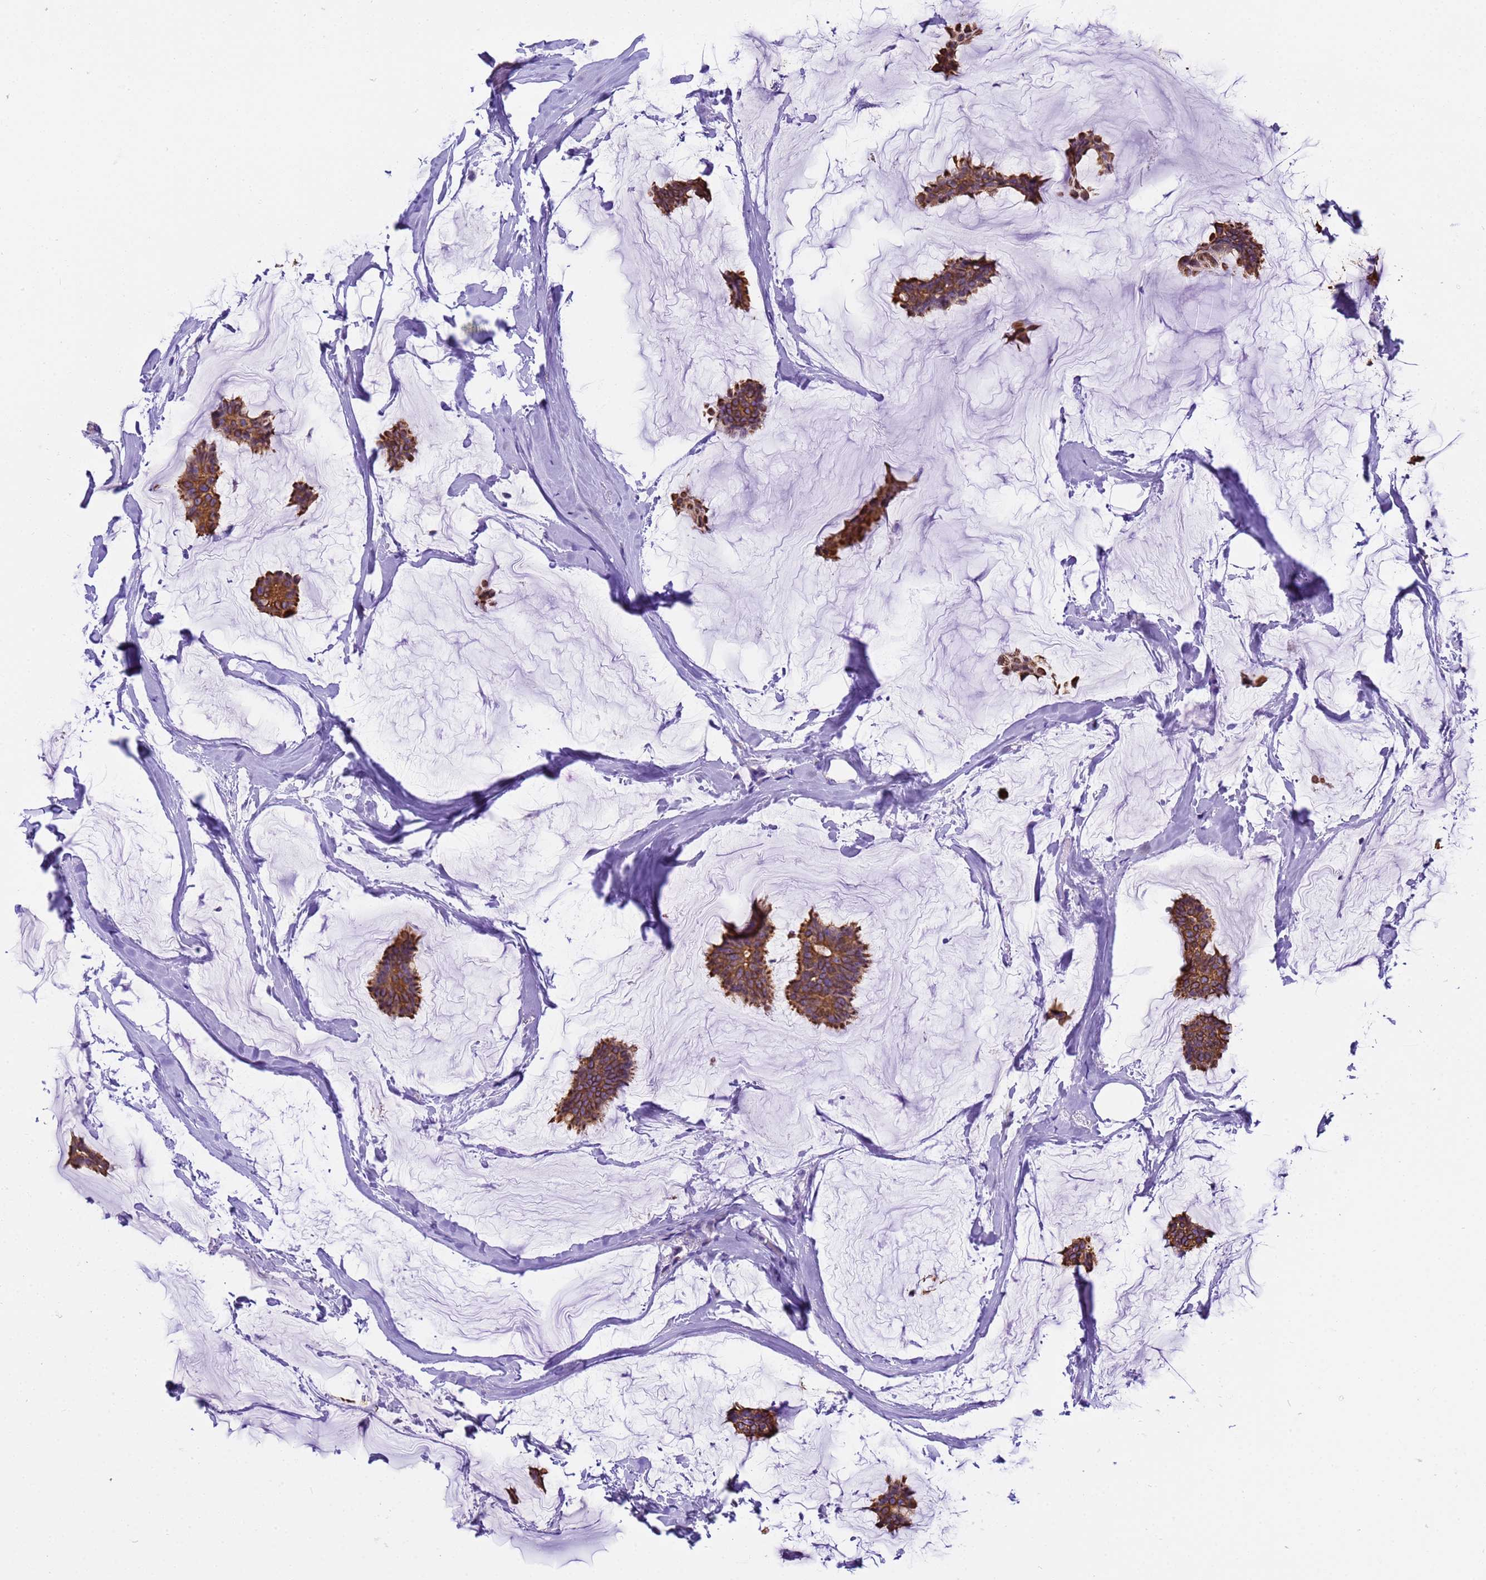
{"staining": {"intensity": "moderate", "quantity": ">75%", "location": "cytoplasmic/membranous"}, "tissue": "breast cancer", "cell_type": "Tumor cells", "image_type": "cancer", "snomed": [{"axis": "morphology", "description": "Duct carcinoma"}, {"axis": "topography", "description": "Breast"}], "caption": "Breast cancer (intraductal carcinoma) tissue shows moderate cytoplasmic/membranous positivity in approximately >75% of tumor cells, visualized by immunohistochemistry.", "gene": "PIEZO2", "patient": {"sex": "female", "age": 93}}